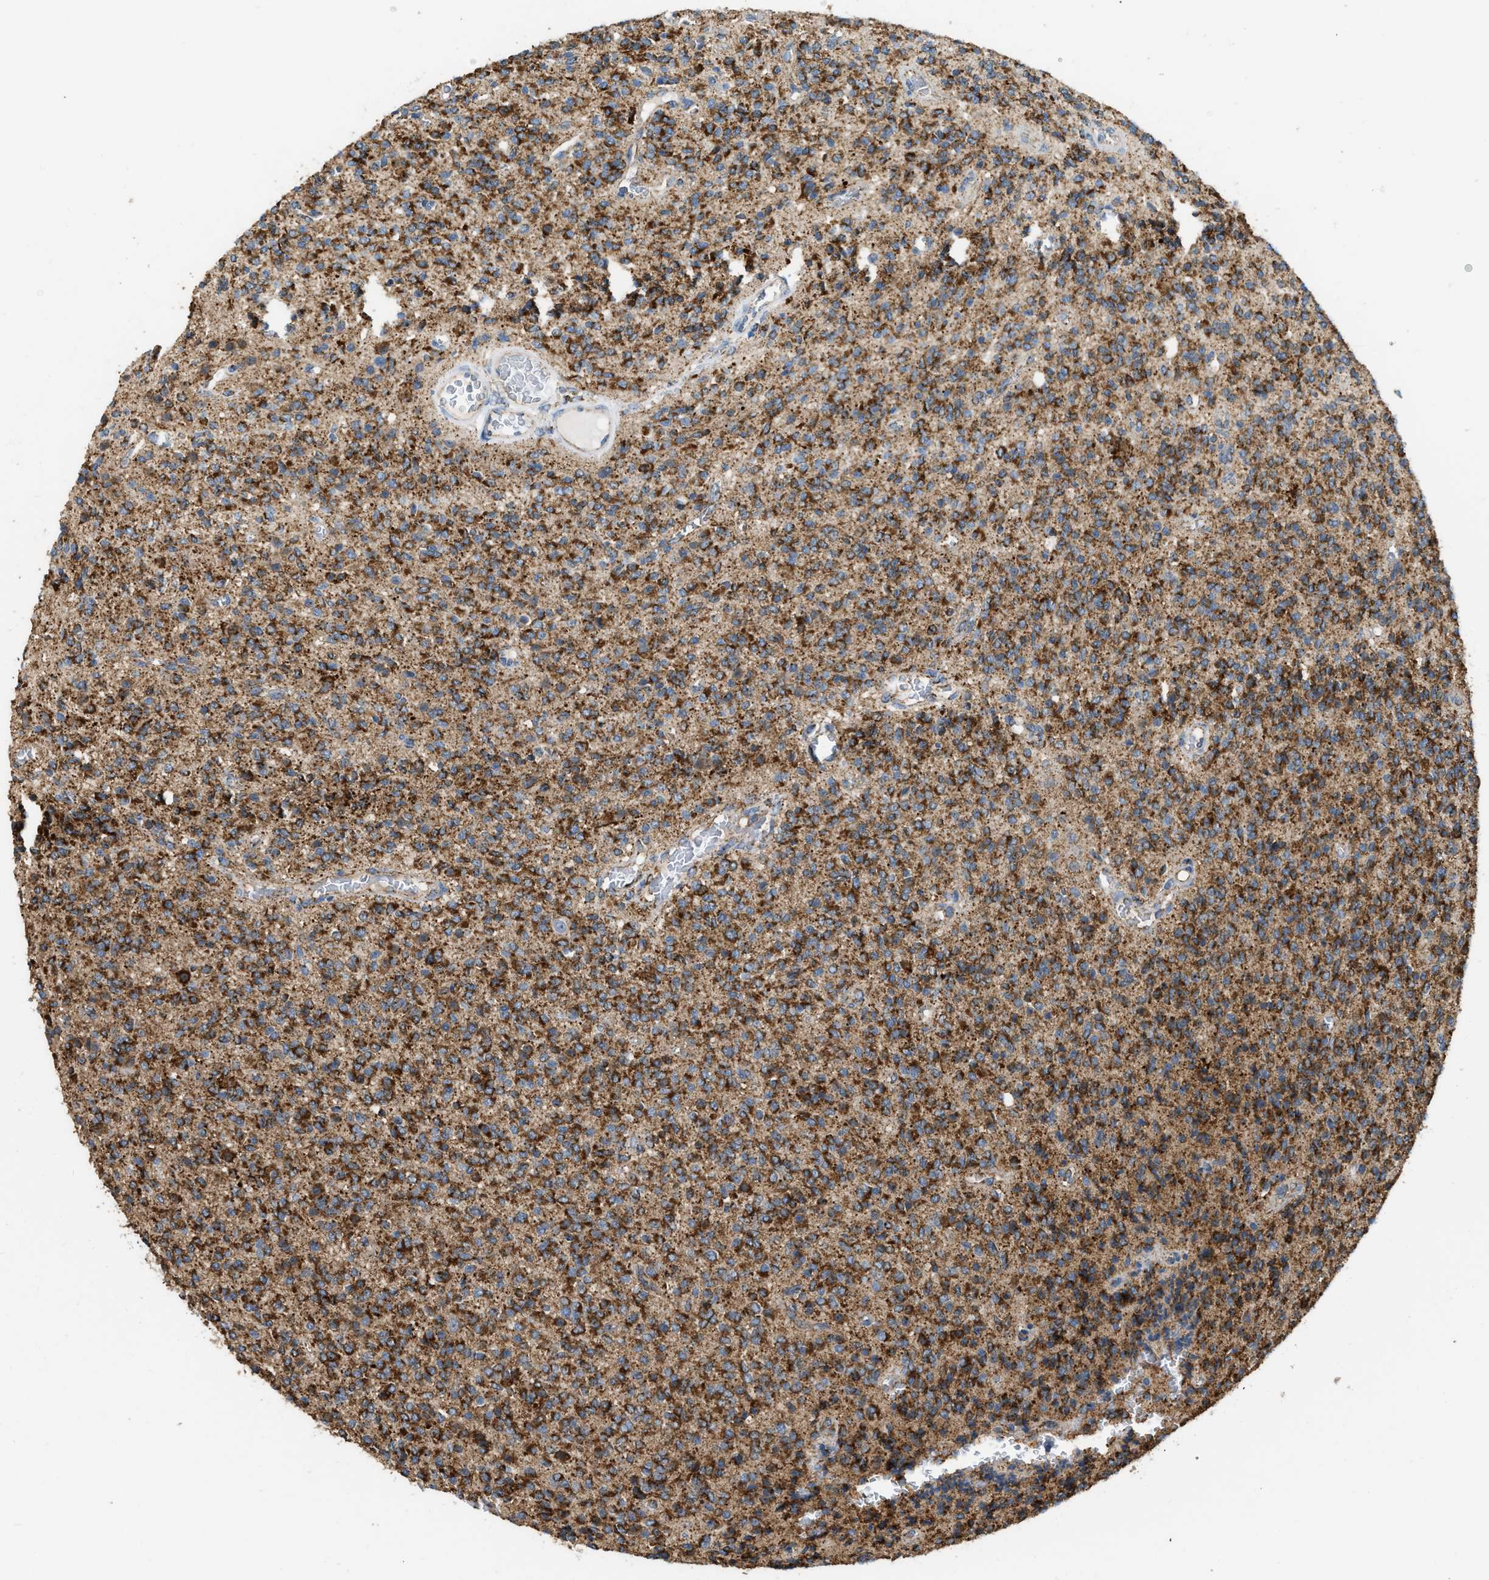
{"staining": {"intensity": "strong", "quantity": ">75%", "location": "cytoplasmic/membranous"}, "tissue": "glioma", "cell_type": "Tumor cells", "image_type": "cancer", "snomed": [{"axis": "morphology", "description": "Glioma, malignant, High grade"}, {"axis": "topography", "description": "Brain"}], "caption": "A photomicrograph showing strong cytoplasmic/membranous staining in approximately >75% of tumor cells in malignant glioma (high-grade), as visualized by brown immunohistochemical staining.", "gene": "ETFB", "patient": {"sex": "male", "age": 34}}